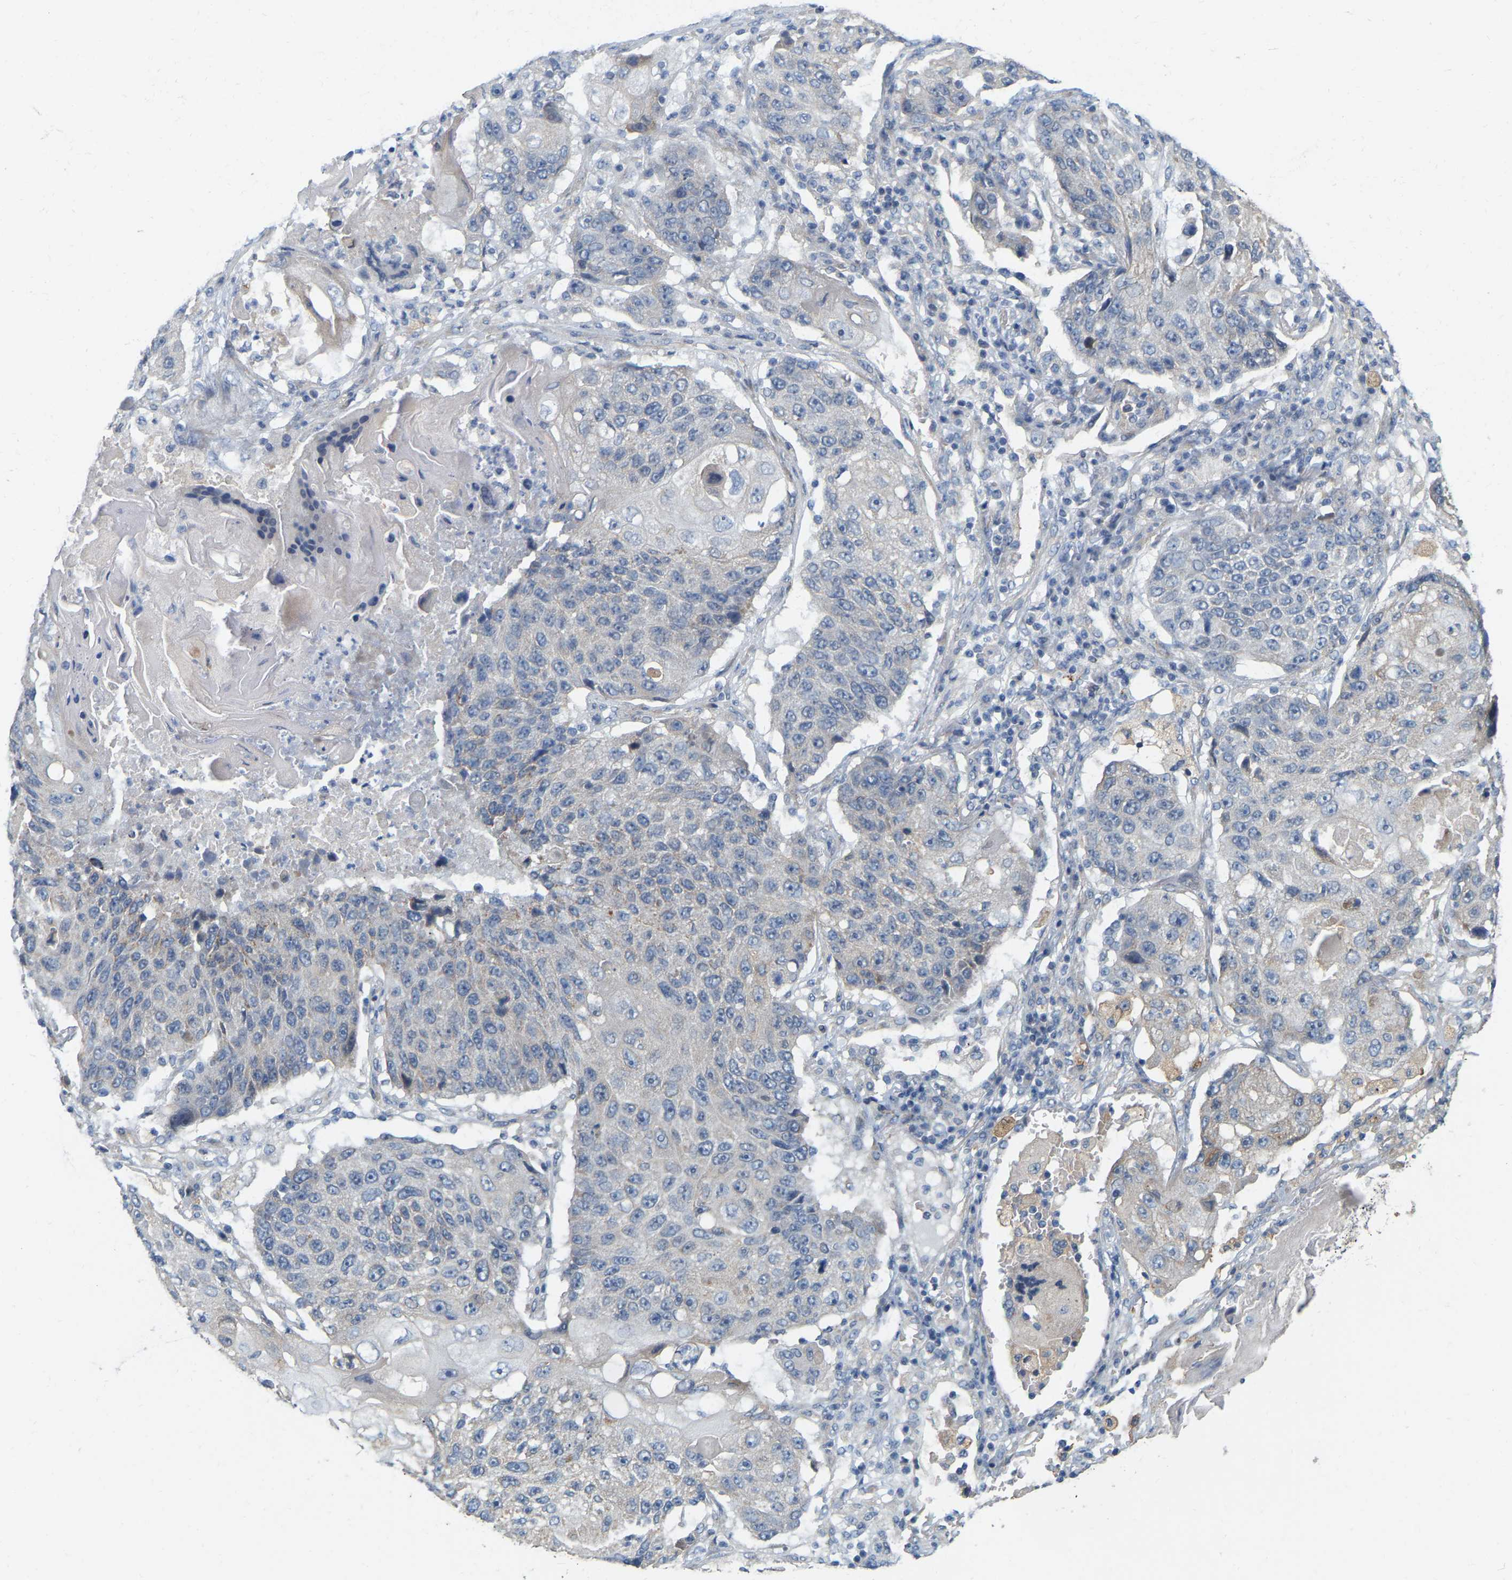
{"staining": {"intensity": "weak", "quantity": "<25%", "location": "cytoplasmic/membranous"}, "tissue": "lung cancer", "cell_type": "Tumor cells", "image_type": "cancer", "snomed": [{"axis": "morphology", "description": "Squamous cell carcinoma, NOS"}, {"axis": "topography", "description": "Lung"}], "caption": "Human squamous cell carcinoma (lung) stained for a protein using IHC reveals no positivity in tumor cells.", "gene": "SSH1", "patient": {"sex": "male", "age": 61}}